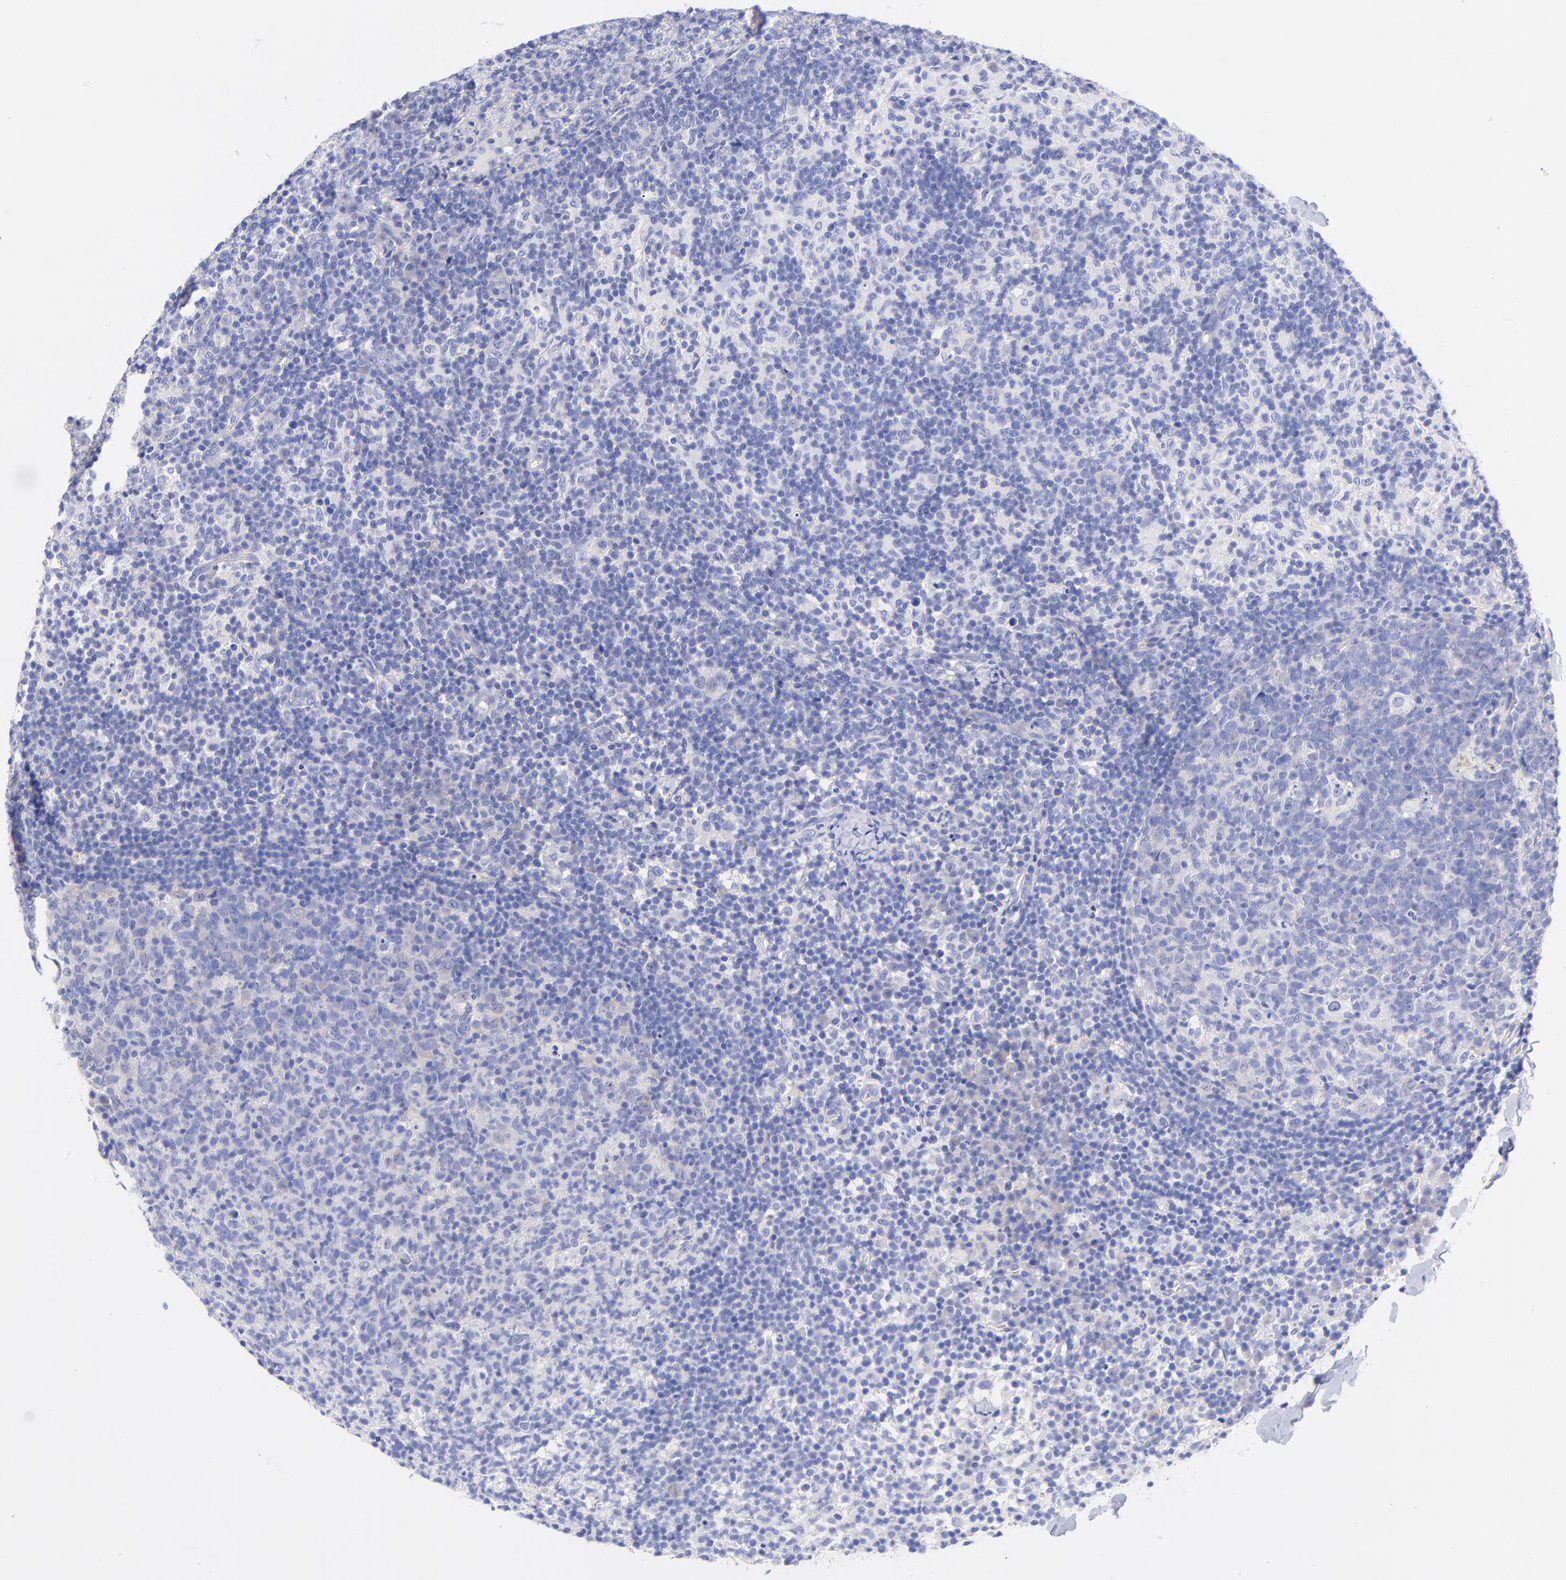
{"staining": {"intensity": "negative", "quantity": "none", "location": "none"}, "tissue": "lymph node", "cell_type": "Germinal center cells", "image_type": "normal", "snomed": [{"axis": "morphology", "description": "Normal tissue, NOS"}, {"axis": "morphology", "description": "Inflammation, NOS"}, {"axis": "topography", "description": "Lymph node"}], "caption": "An image of lymph node stained for a protein shows no brown staining in germinal center cells. (Stains: DAB immunohistochemistry with hematoxylin counter stain, Microscopy: brightfield microscopy at high magnification).", "gene": "GPHN", "patient": {"sex": "male", "age": 55}}